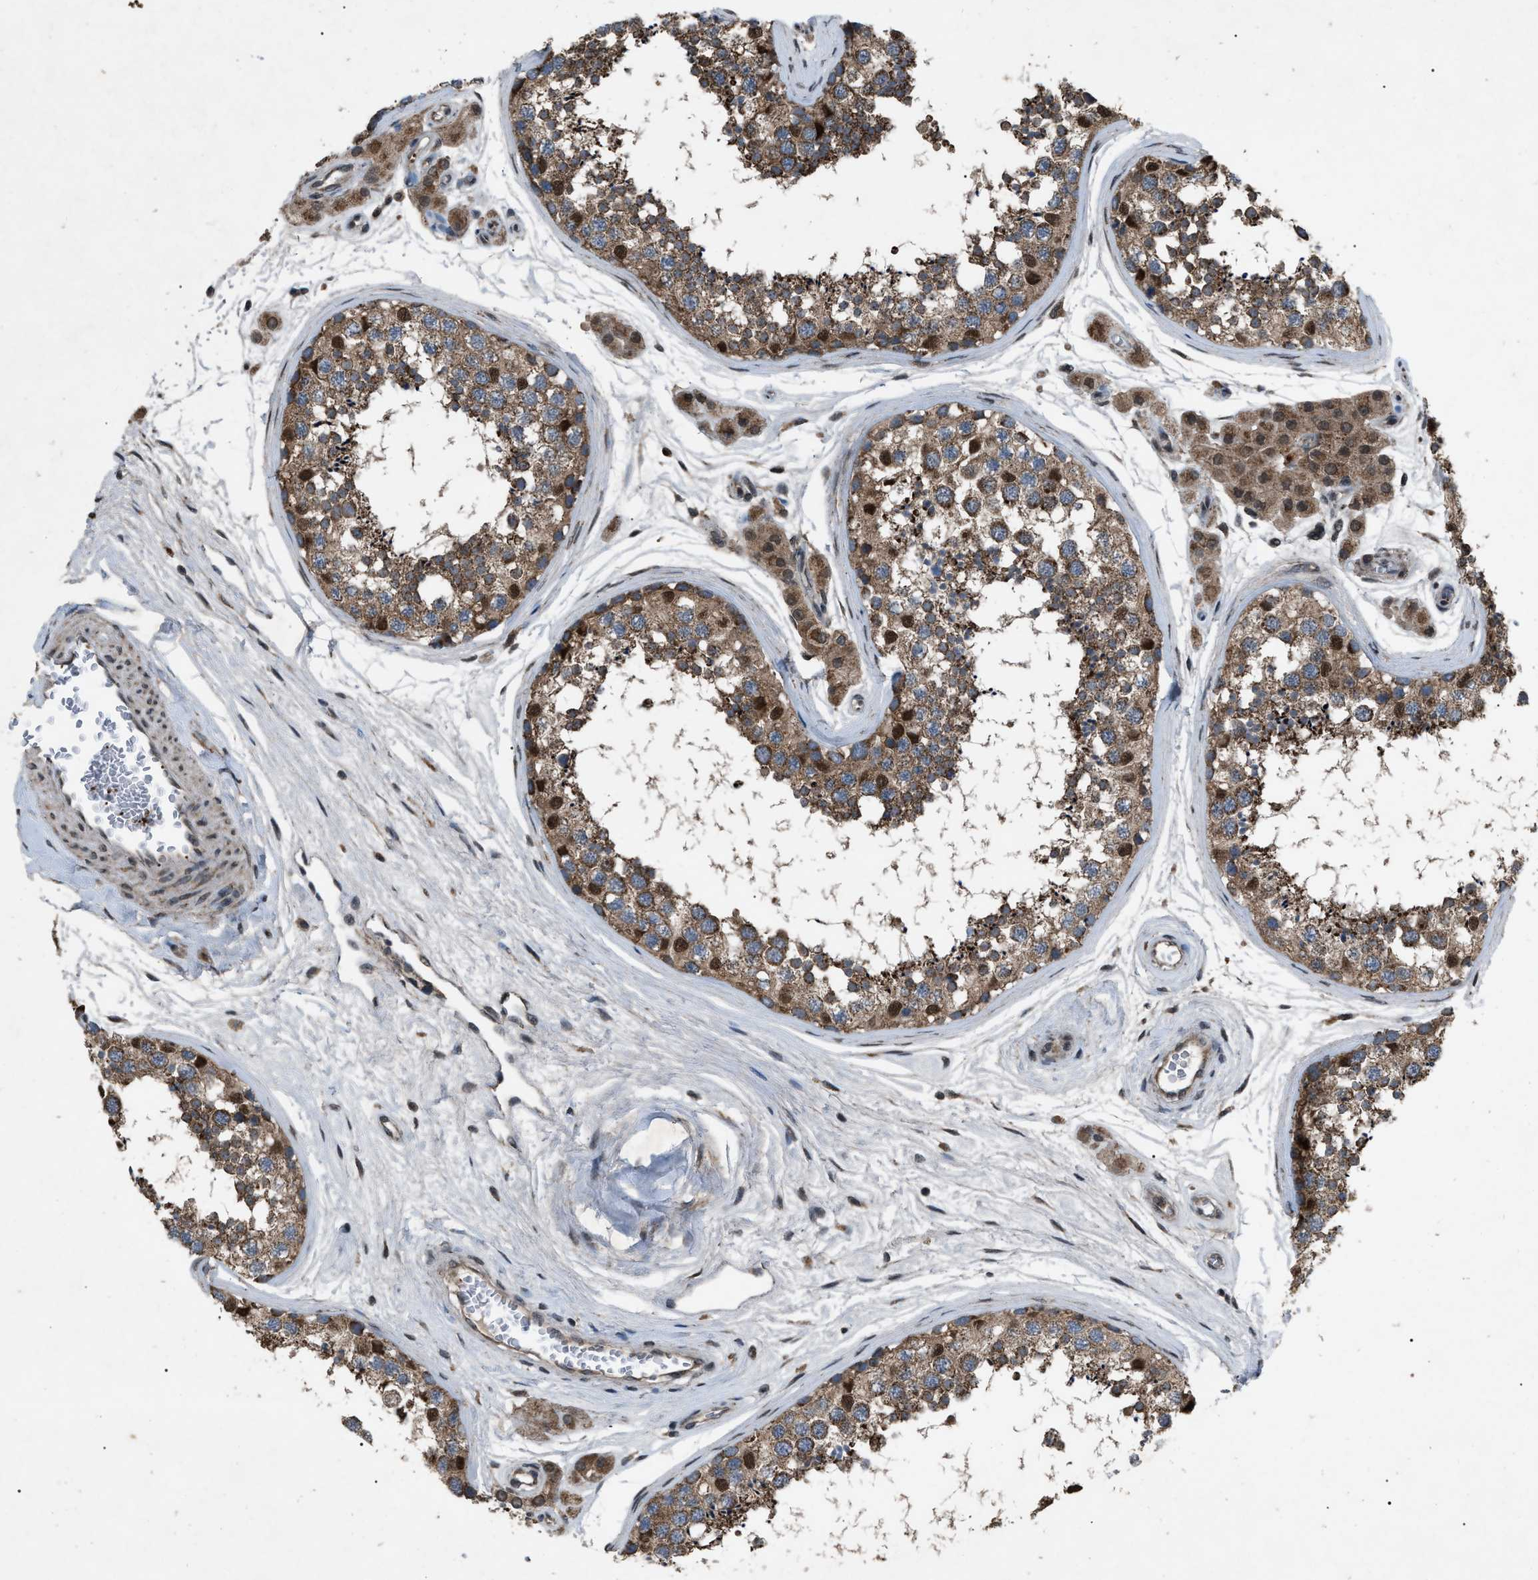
{"staining": {"intensity": "moderate", "quantity": ">75%", "location": "cytoplasmic/membranous,nuclear"}, "tissue": "testis", "cell_type": "Cells in seminiferous ducts", "image_type": "normal", "snomed": [{"axis": "morphology", "description": "Normal tissue, NOS"}, {"axis": "topography", "description": "Testis"}], "caption": "Protein expression analysis of benign human testis reveals moderate cytoplasmic/membranous,nuclear expression in approximately >75% of cells in seminiferous ducts. (Stains: DAB in brown, nuclei in blue, Microscopy: brightfield microscopy at high magnification).", "gene": "ZFAND2A", "patient": {"sex": "male", "age": 56}}